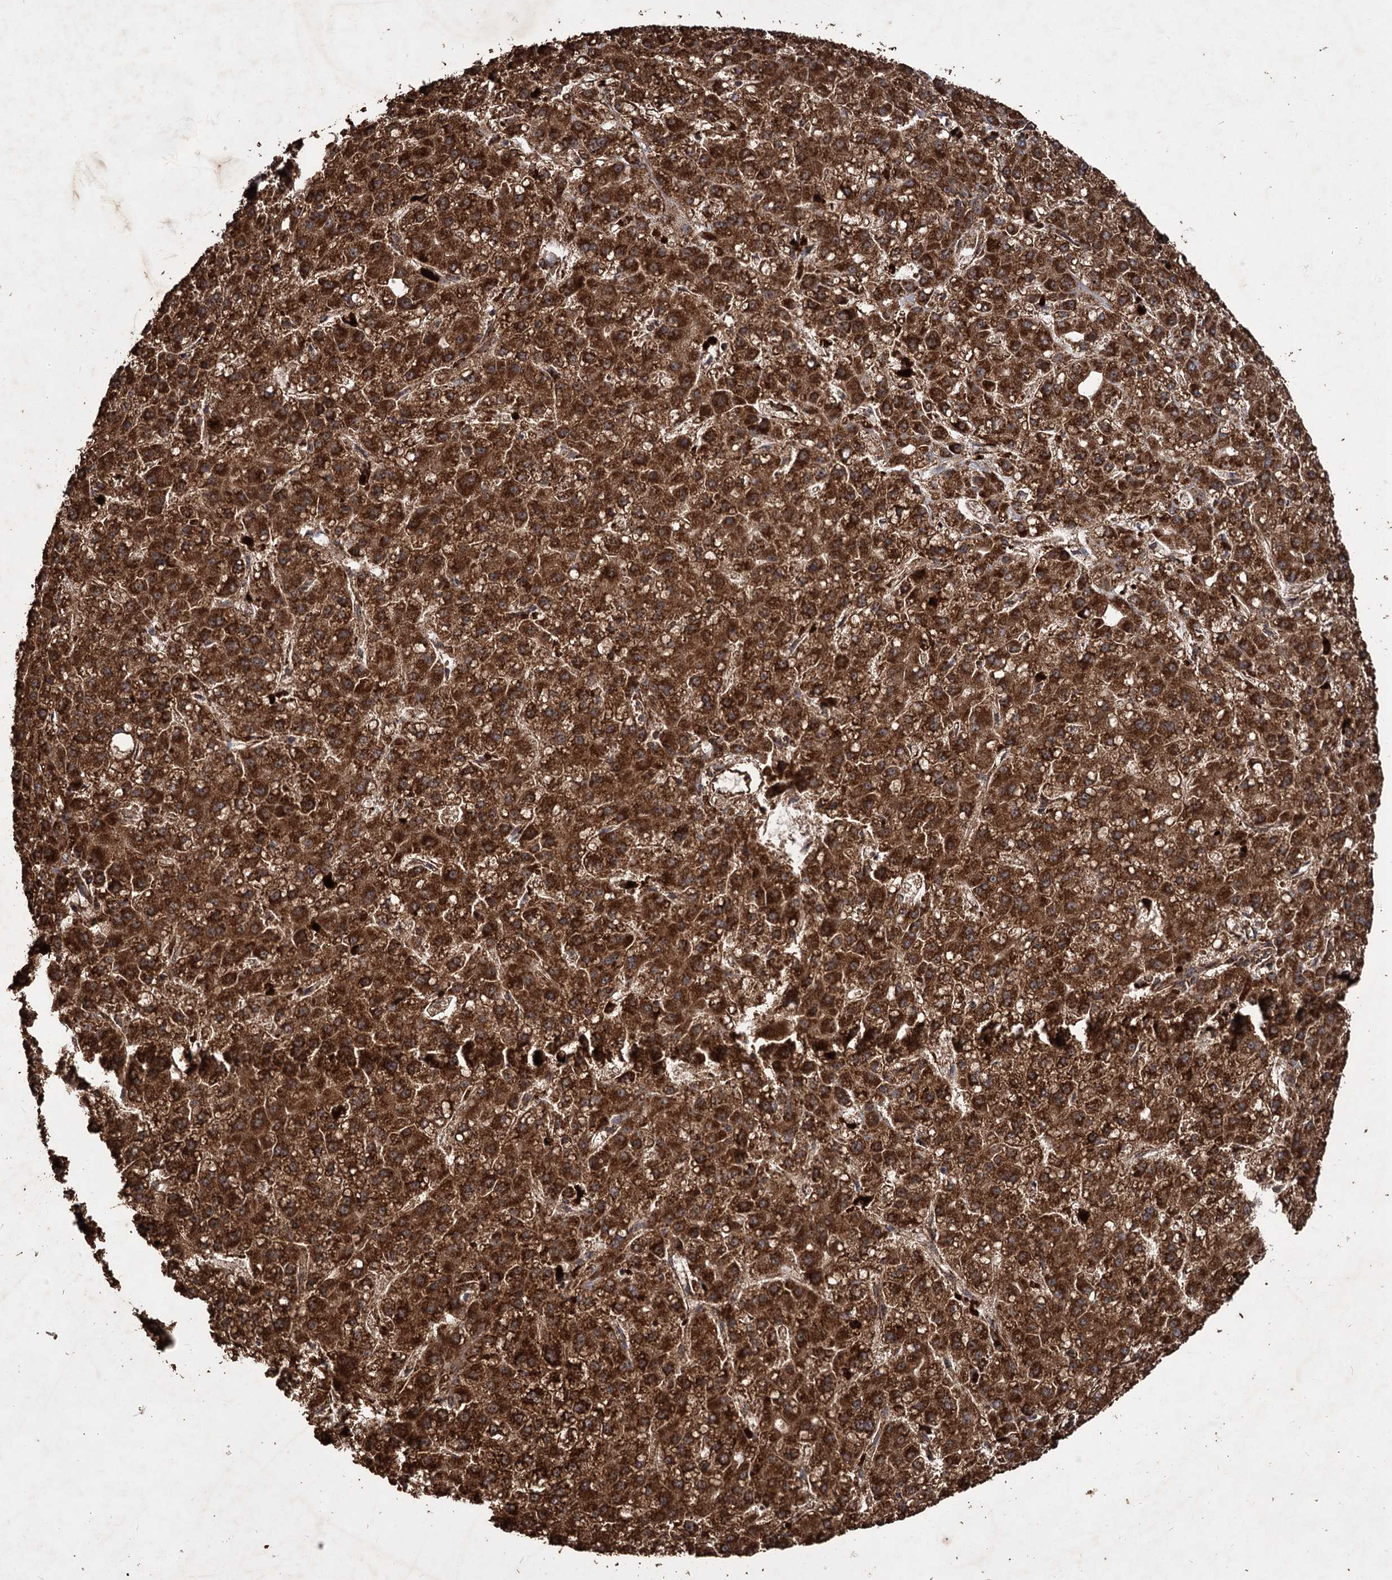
{"staining": {"intensity": "strong", "quantity": ">75%", "location": "cytoplasmic/membranous"}, "tissue": "liver cancer", "cell_type": "Tumor cells", "image_type": "cancer", "snomed": [{"axis": "morphology", "description": "Carcinoma, Hepatocellular, NOS"}, {"axis": "topography", "description": "Liver"}], "caption": "Tumor cells show strong cytoplasmic/membranous staining in approximately >75% of cells in liver hepatocellular carcinoma. The staining was performed using DAB (3,3'-diaminobenzidine), with brown indicating positive protein expression. Nuclei are stained blue with hematoxylin.", "gene": "IPO4", "patient": {"sex": "male", "age": 67}}